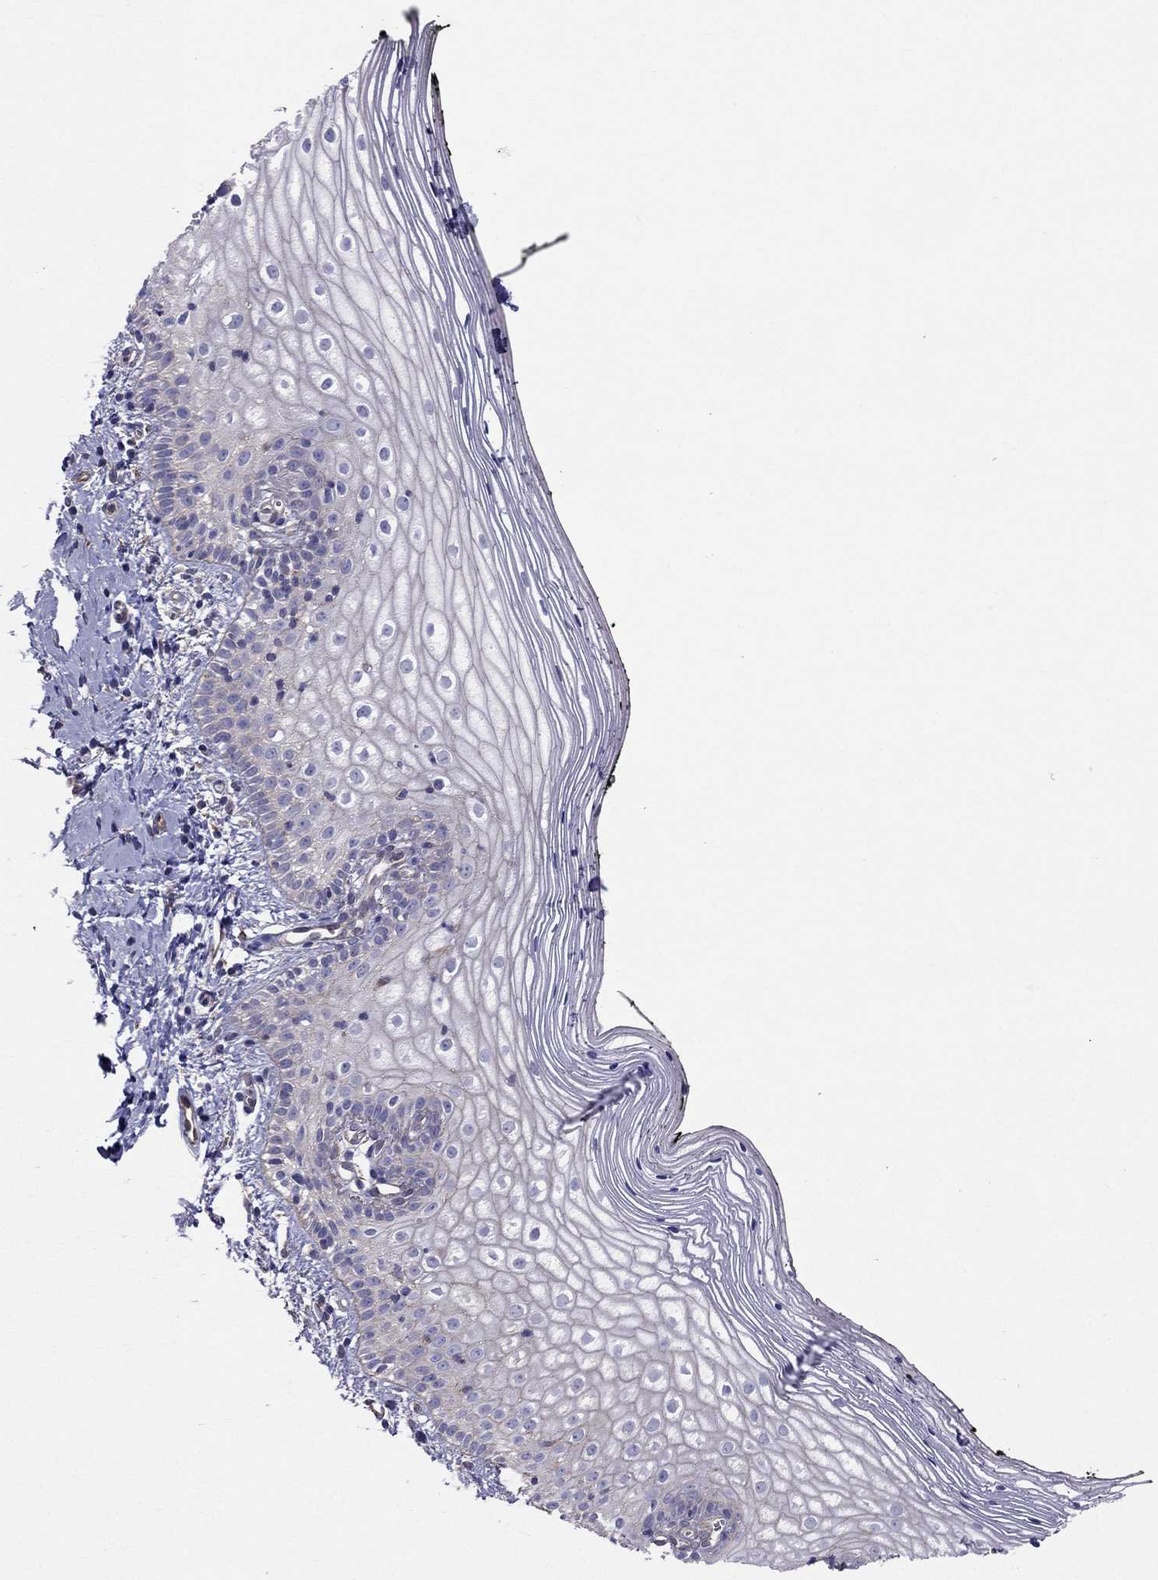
{"staining": {"intensity": "negative", "quantity": "none", "location": "none"}, "tissue": "vagina", "cell_type": "Squamous epithelial cells", "image_type": "normal", "snomed": [{"axis": "morphology", "description": "Normal tissue, NOS"}, {"axis": "topography", "description": "Vagina"}], "caption": "Immunohistochemical staining of unremarkable human vagina shows no significant positivity in squamous epithelial cells. (DAB IHC visualized using brightfield microscopy, high magnification).", "gene": "ENOX1", "patient": {"sex": "female", "age": 47}}